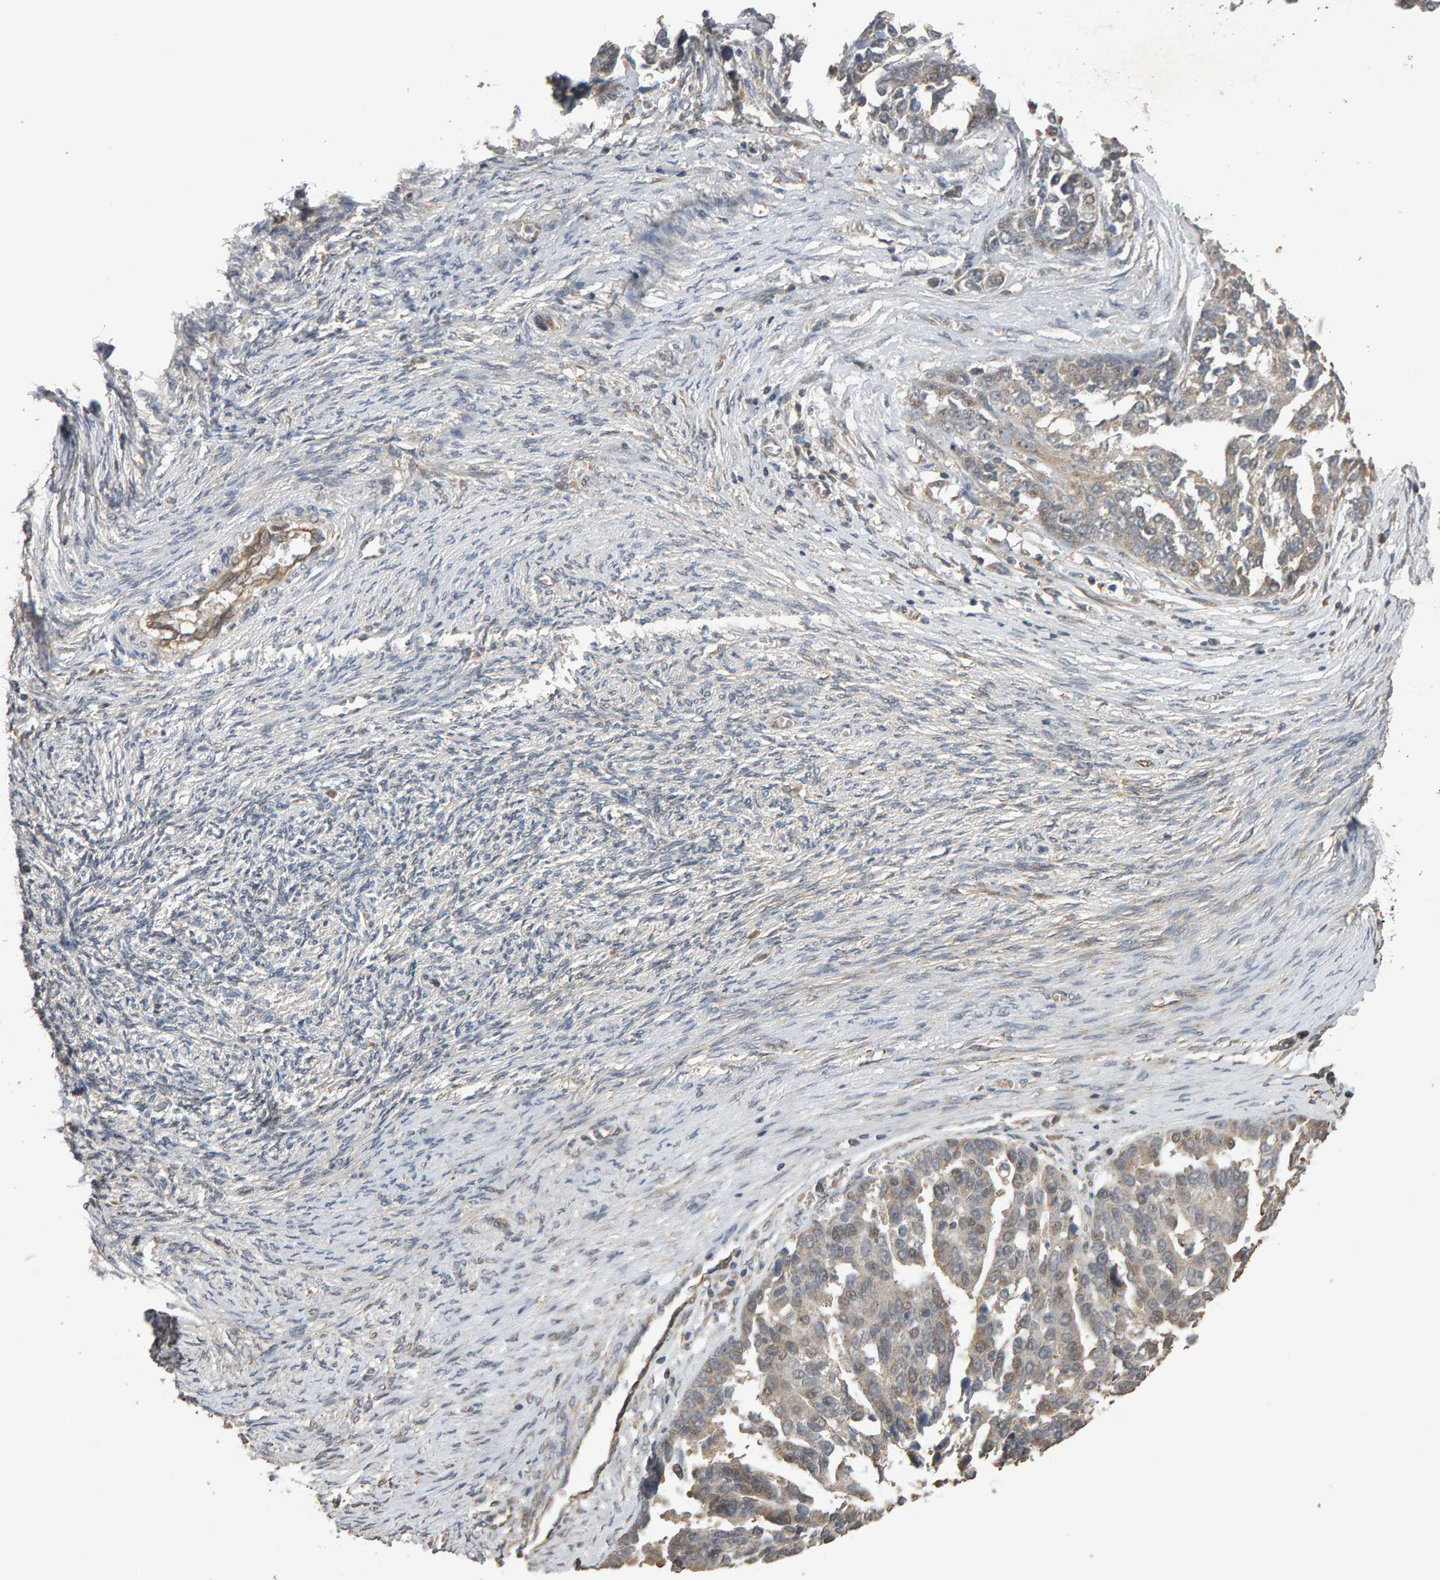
{"staining": {"intensity": "weak", "quantity": "<25%", "location": "cytoplasmic/membranous"}, "tissue": "ovarian cancer", "cell_type": "Tumor cells", "image_type": "cancer", "snomed": [{"axis": "morphology", "description": "Cystadenocarcinoma, serous, NOS"}, {"axis": "topography", "description": "Ovary"}], "caption": "Tumor cells show no significant protein staining in ovarian cancer (serous cystadenocarcinoma).", "gene": "COASY", "patient": {"sex": "female", "age": 44}}